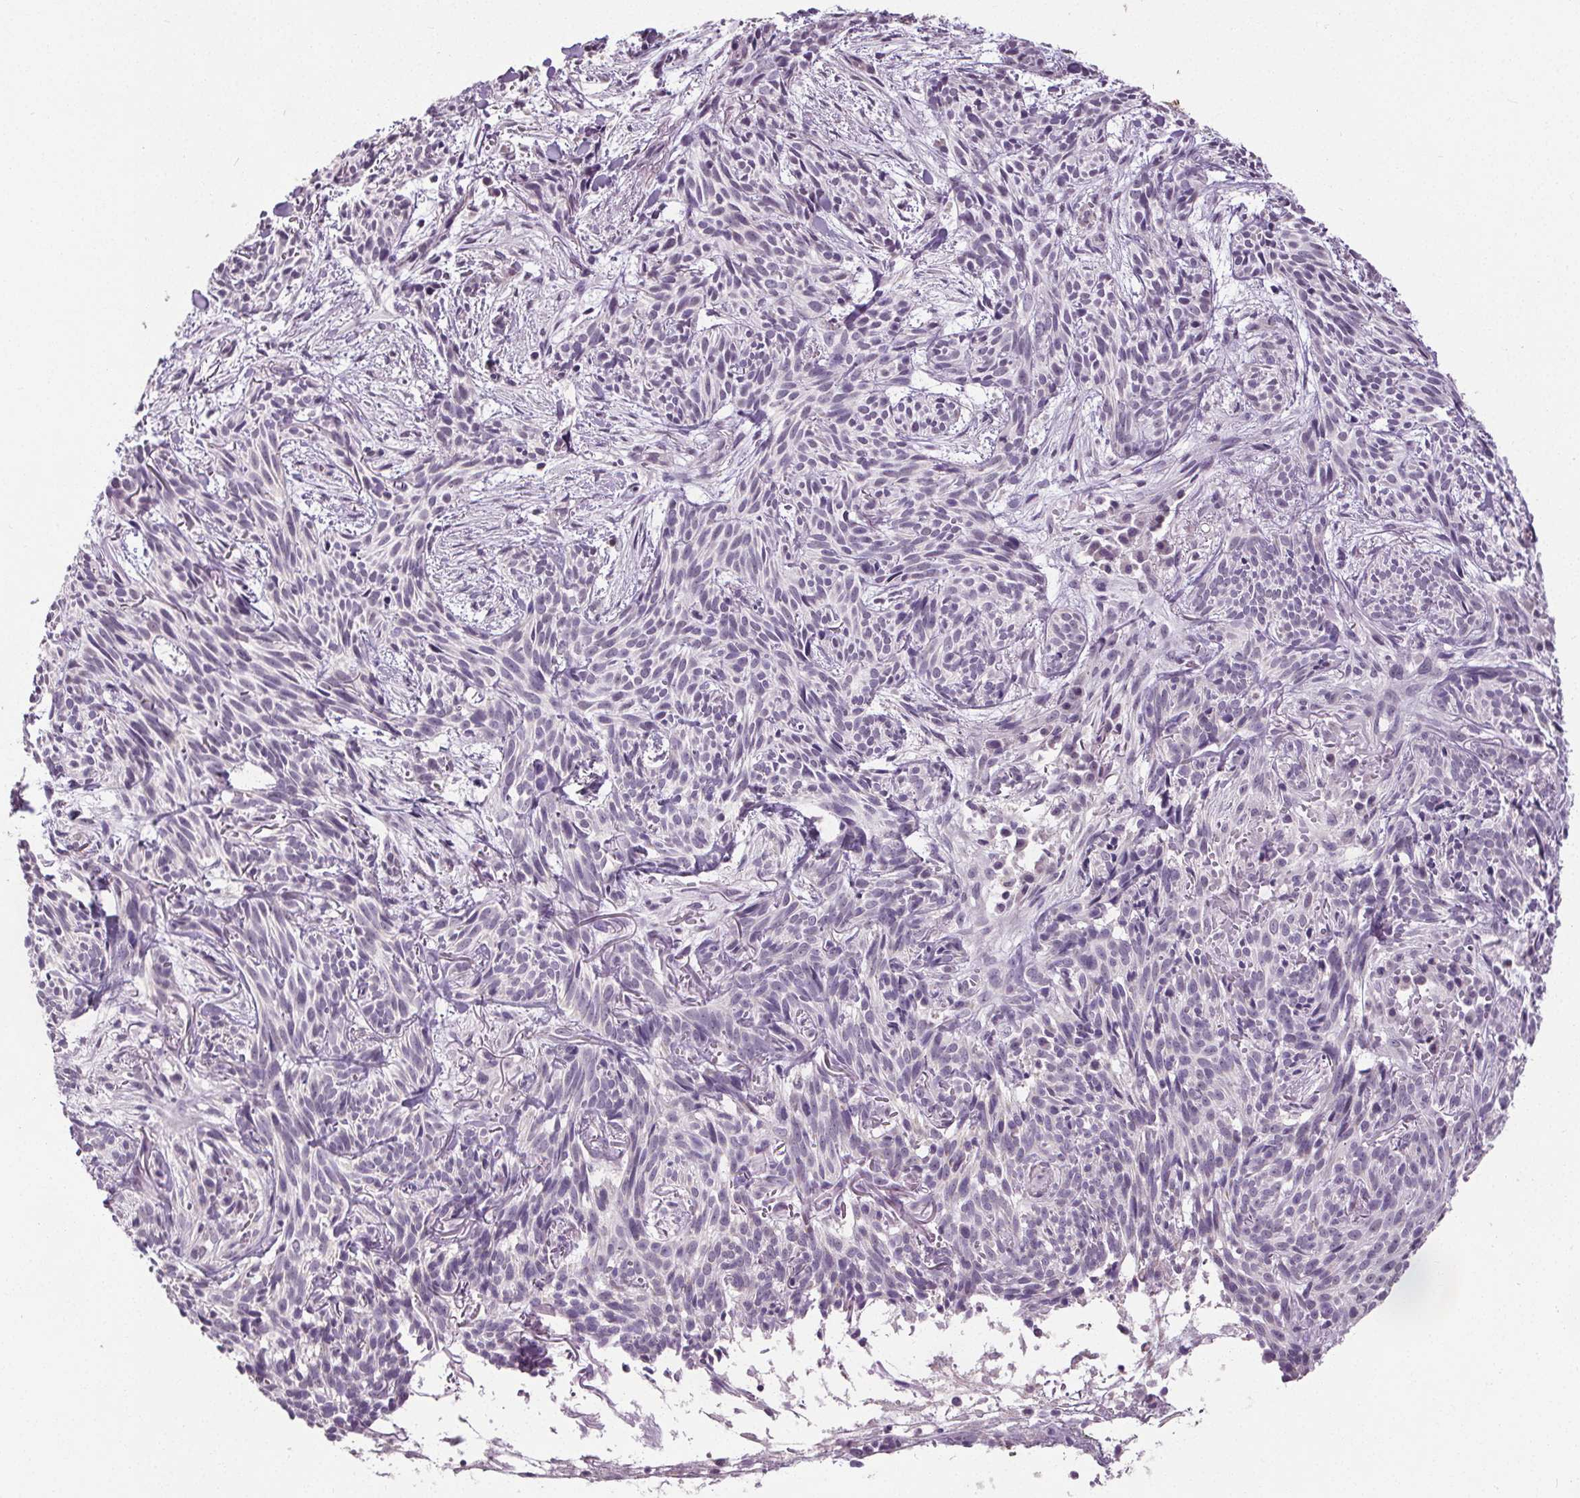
{"staining": {"intensity": "negative", "quantity": "none", "location": "none"}, "tissue": "skin cancer", "cell_type": "Tumor cells", "image_type": "cancer", "snomed": [{"axis": "morphology", "description": "Basal cell carcinoma"}, {"axis": "topography", "description": "Skin"}], "caption": "High power microscopy histopathology image of an immunohistochemistry histopathology image of skin cancer (basal cell carcinoma), revealing no significant positivity in tumor cells.", "gene": "SLC2A9", "patient": {"sex": "male", "age": 71}}